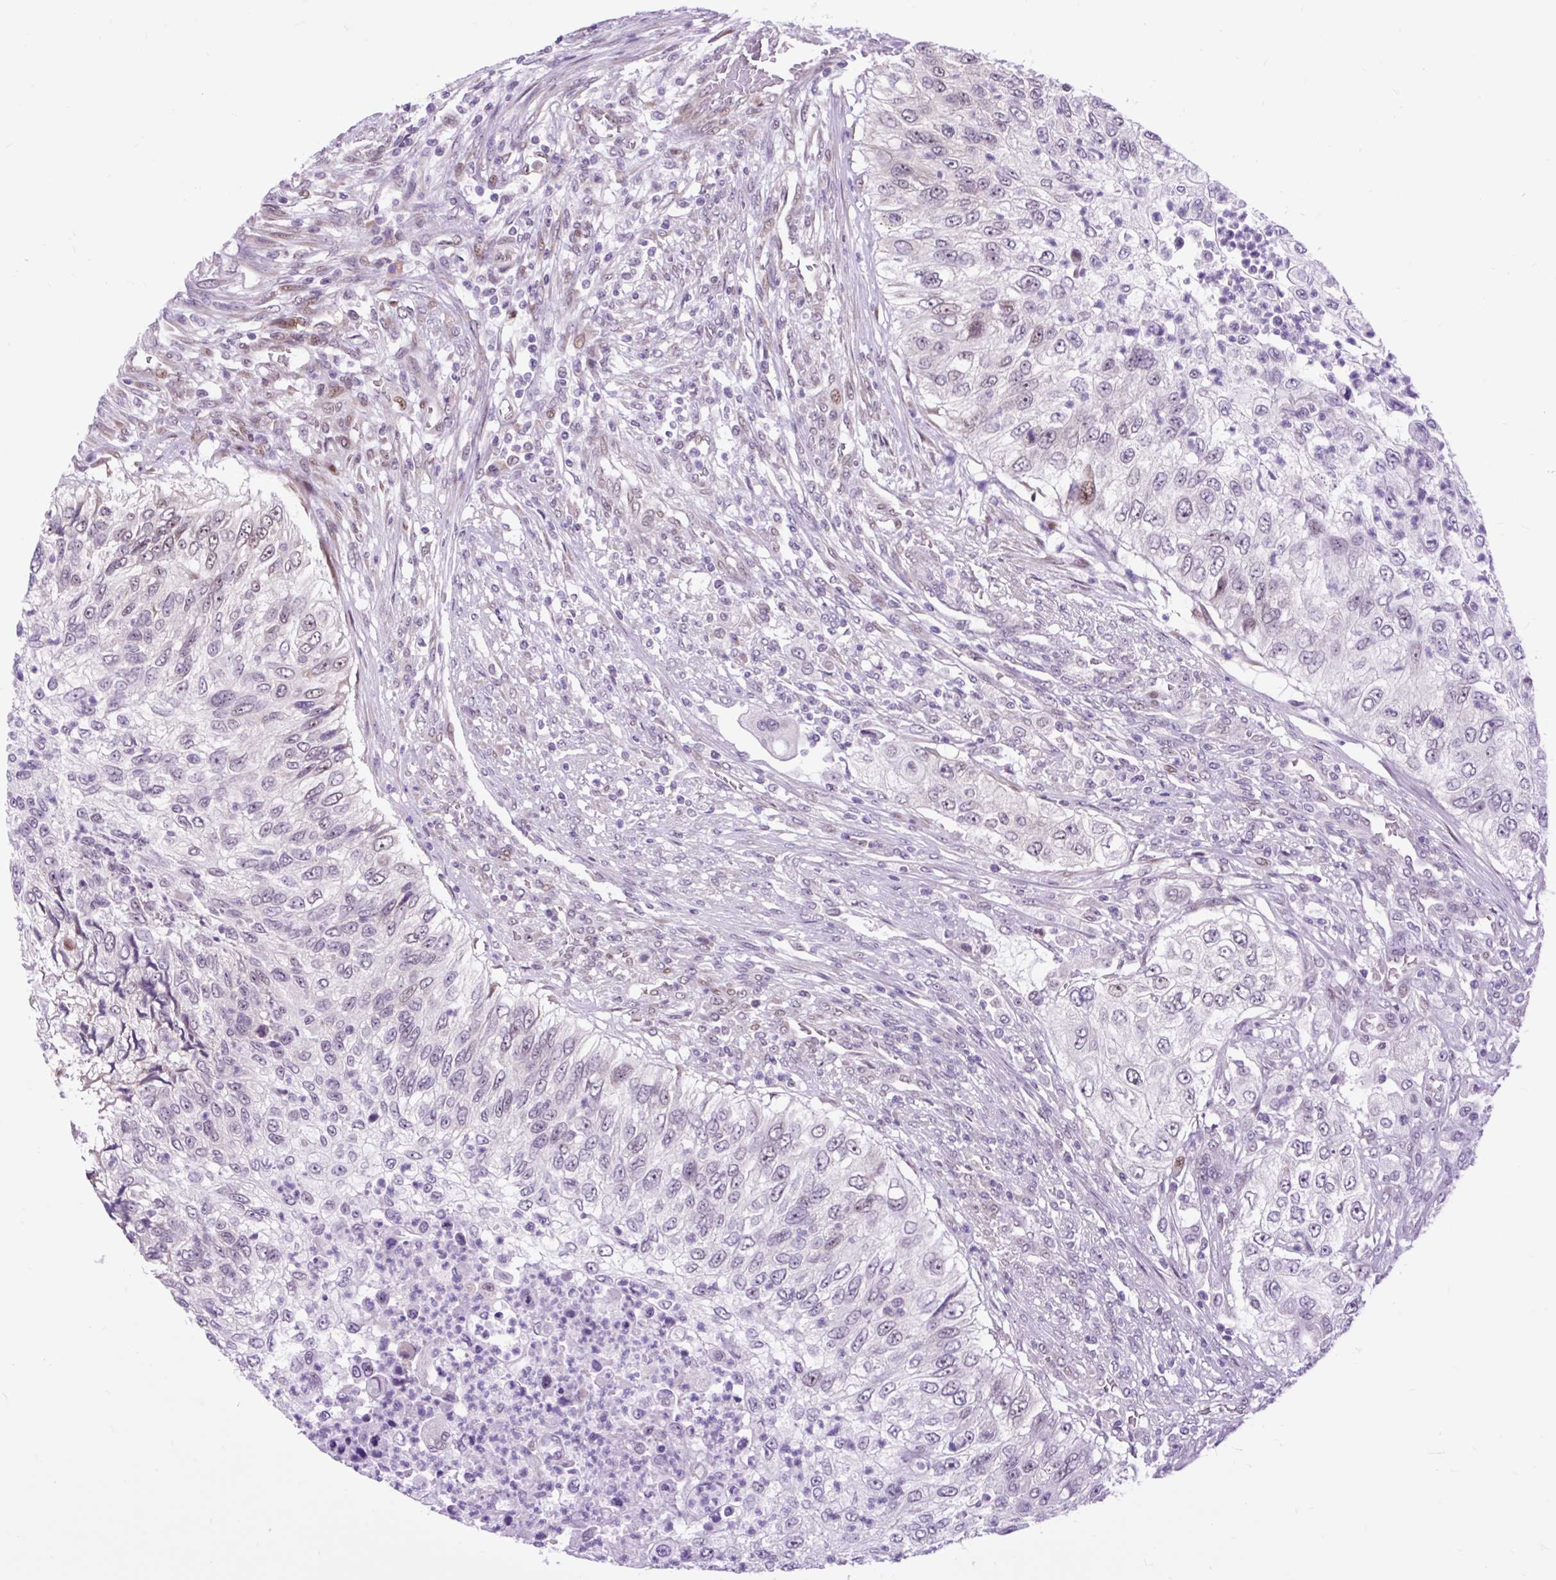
{"staining": {"intensity": "weak", "quantity": "25%-75%", "location": "nuclear"}, "tissue": "urothelial cancer", "cell_type": "Tumor cells", "image_type": "cancer", "snomed": [{"axis": "morphology", "description": "Urothelial carcinoma, High grade"}, {"axis": "topography", "description": "Urinary bladder"}], "caption": "Urothelial carcinoma (high-grade) tissue exhibits weak nuclear expression in about 25%-75% of tumor cells, visualized by immunohistochemistry.", "gene": "CLK2", "patient": {"sex": "female", "age": 60}}